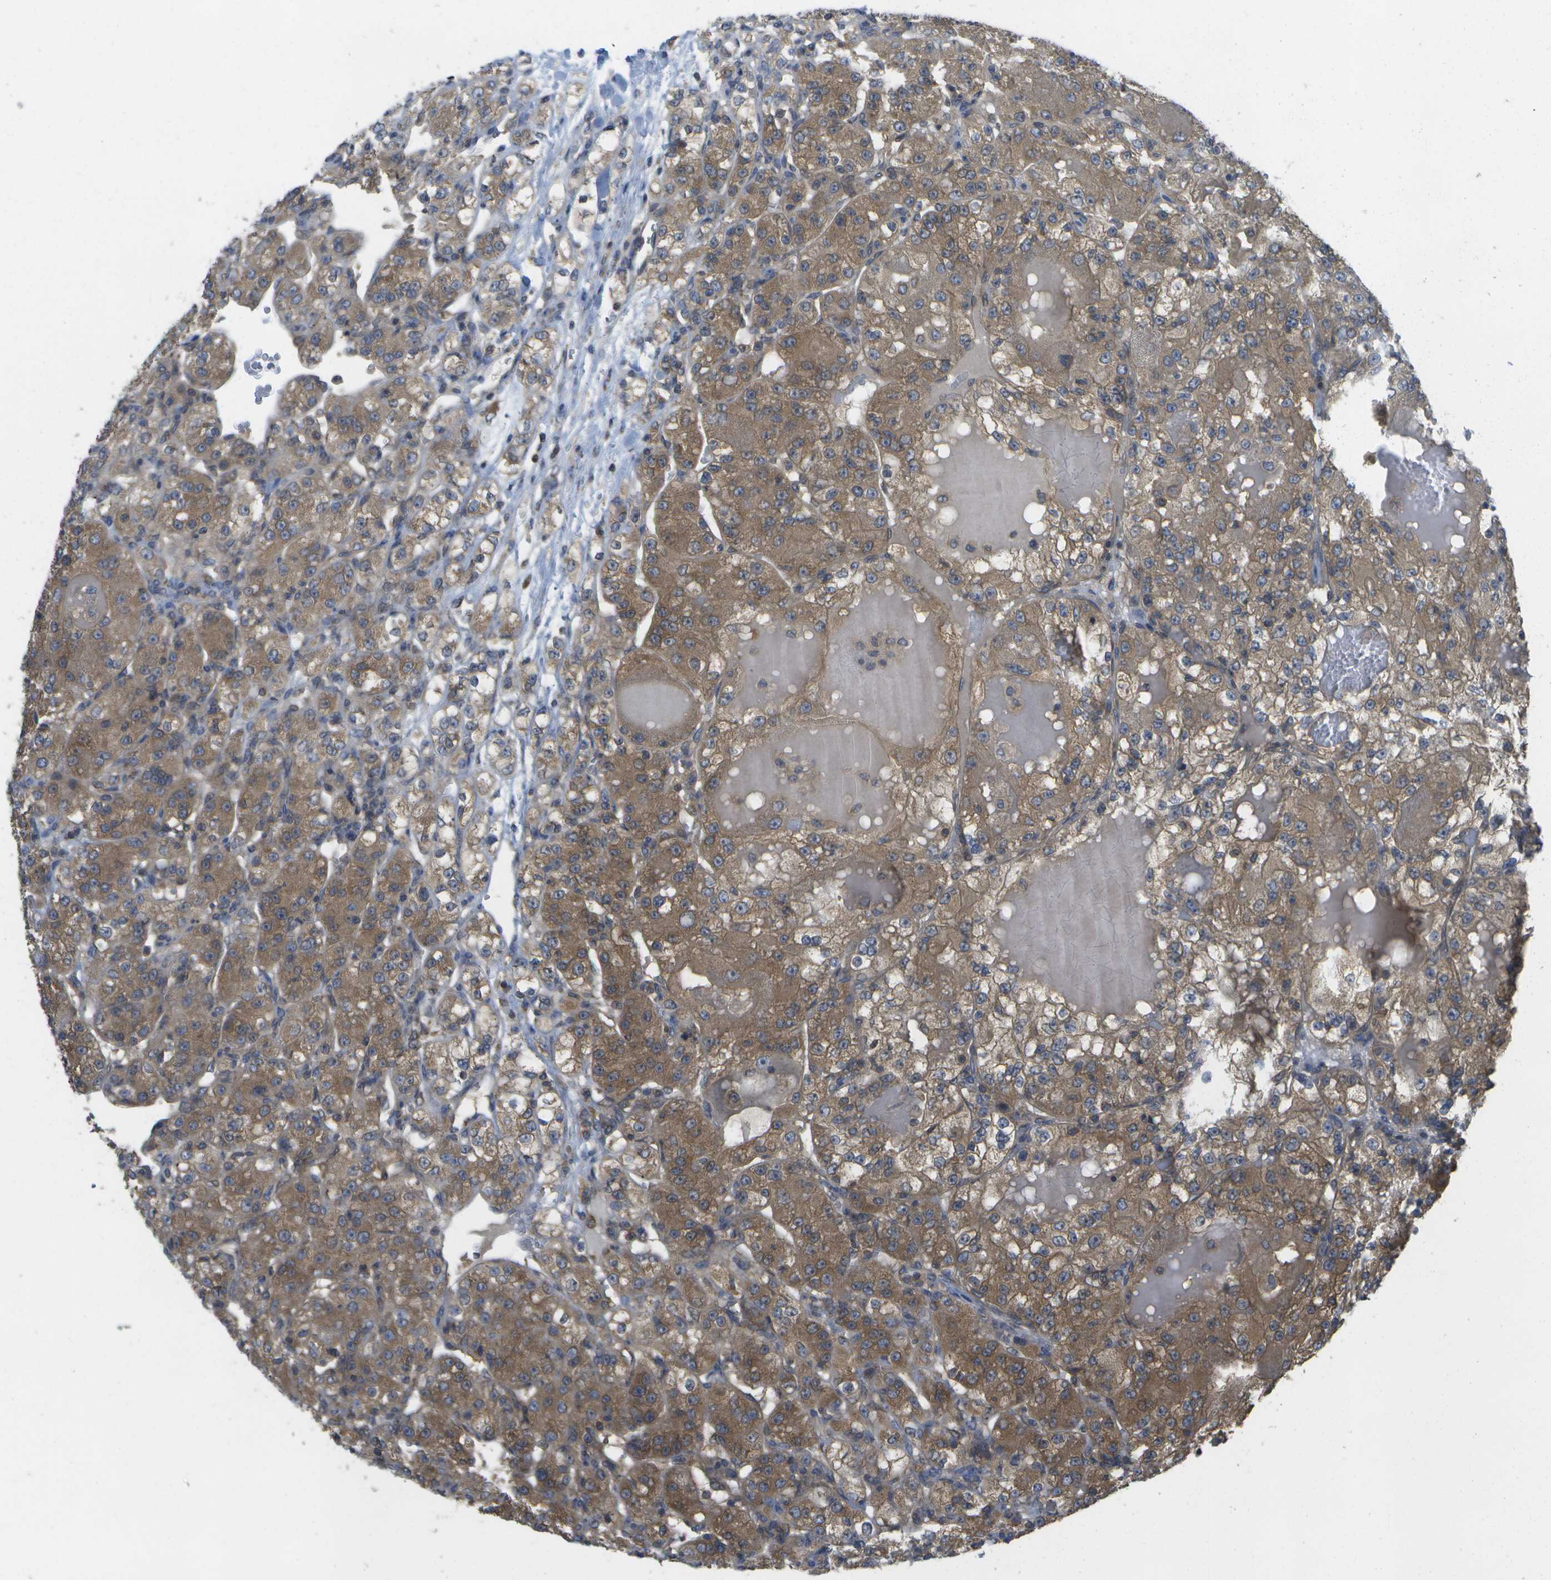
{"staining": {"intensity": "moderate", "quantity": ">75%", "location": "cytoplasmic/membranous"}, "tissue": "renal cancer", "cell_type": "Tumor cells", "image_type": "cancer", "snomed": [{"axis": "morphology", "description": "Normal tissue, NOS"}, {"axis": "morphology", "description": "Adenocarcinoma, NOS"}, {"axis": "topography", "description": "Kidney"}], "caption": "Protein staining of adenocarcinoma (renal) tissue displays moderate cytoplasmic/membranous positivity in approximately >75% of tumor cells.", "gene": "DPM3", "patient": {"sex": "male", "age": 61}}